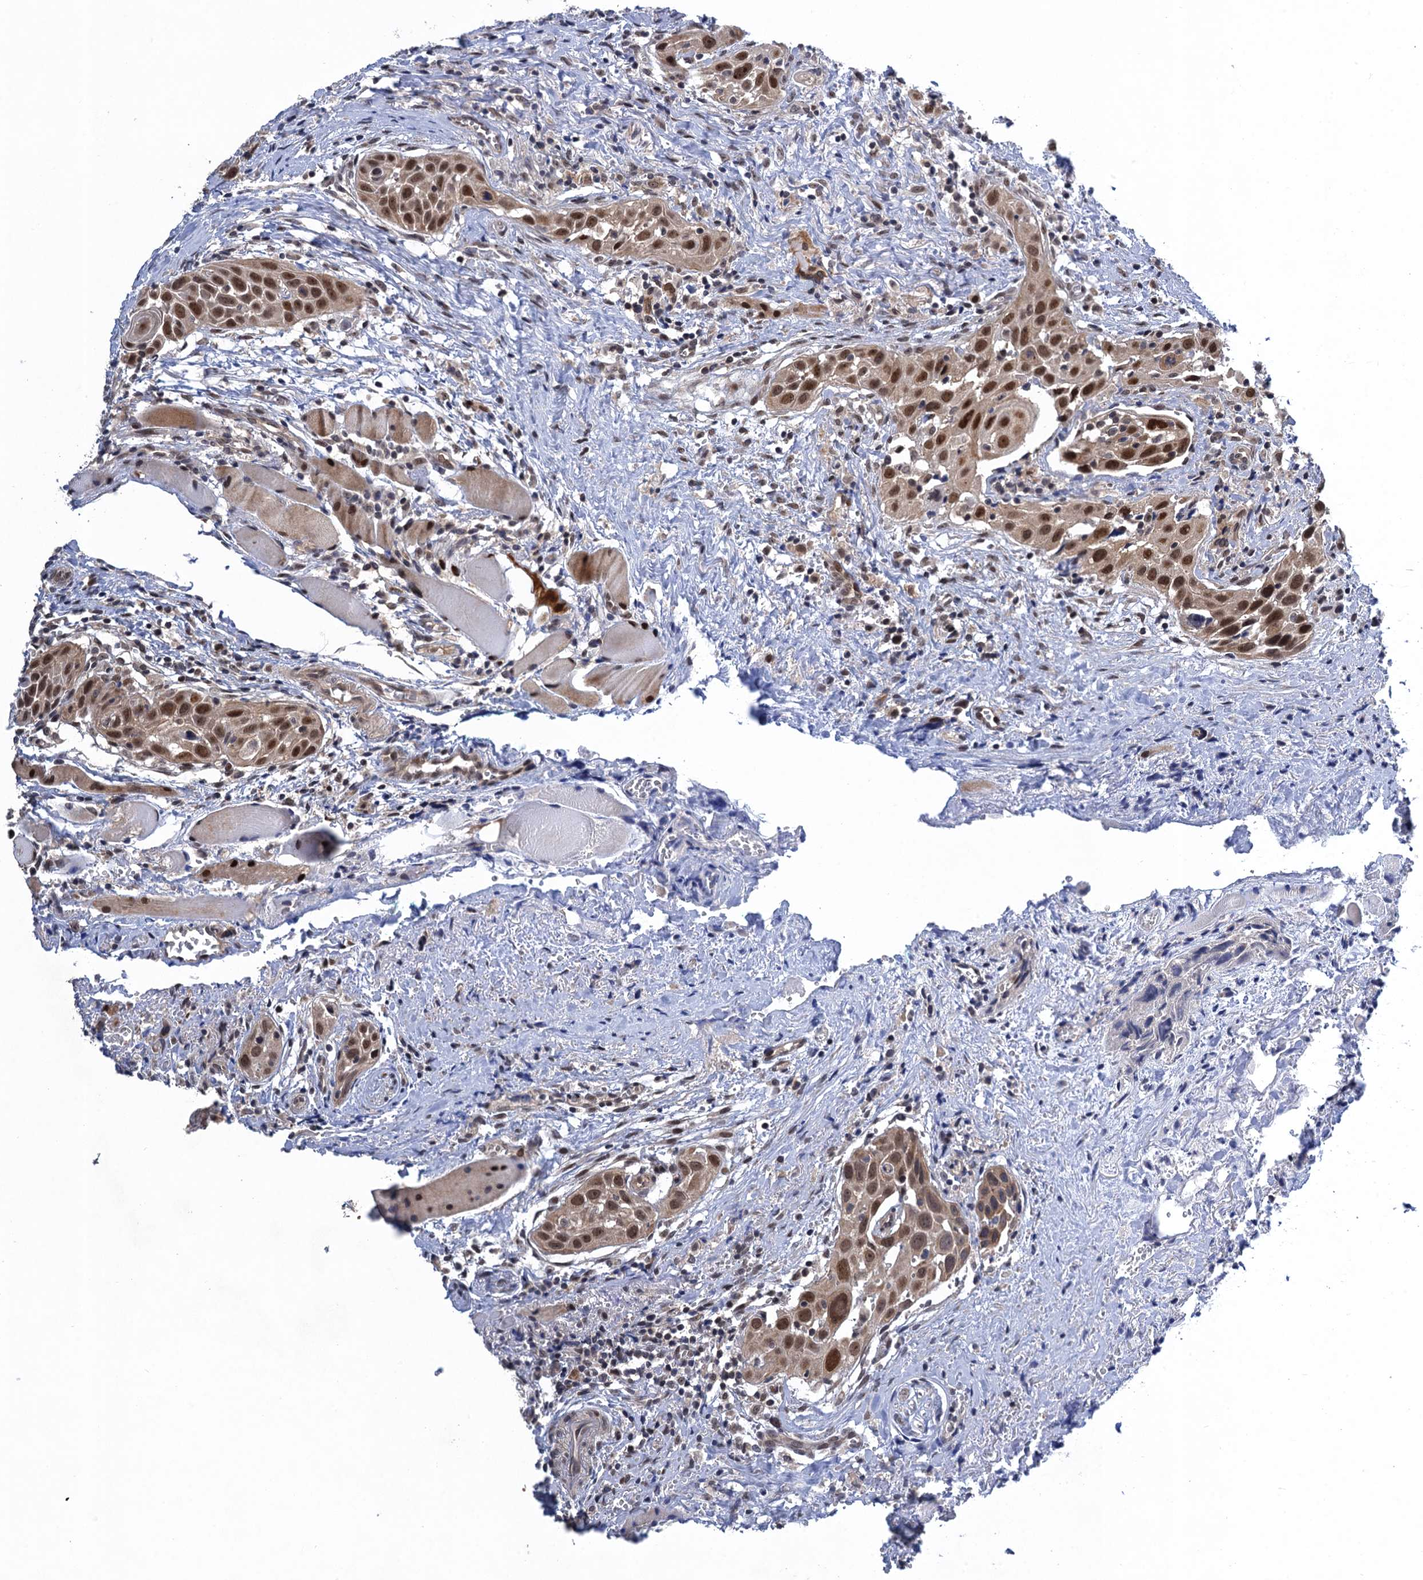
{"staining": {"intensity": "moderate", "quantity": ">75%", "location": "nuclear"}, "tissue": "head and neck cancer", "cell_type": "Tumor cells", "image_type": "cancer", "snomed": [{"axis": "morphology", "description": "Squamous cell carcinoma, NOS"}, {"axis": "topography", "description": "Oral tissue"}, {"axis": "topography", "description": "Head-Neck"}], "caption": "Tumor cells display medium levels of moderate nuclear positivity in about >75% of cells in head and neck squamous cell carcinoma. (DAB IHC, brown staining for protein, blue staining for nuclei).", "gene": "ZAR1L", "patient": {"sex": "female", "age": 50}}